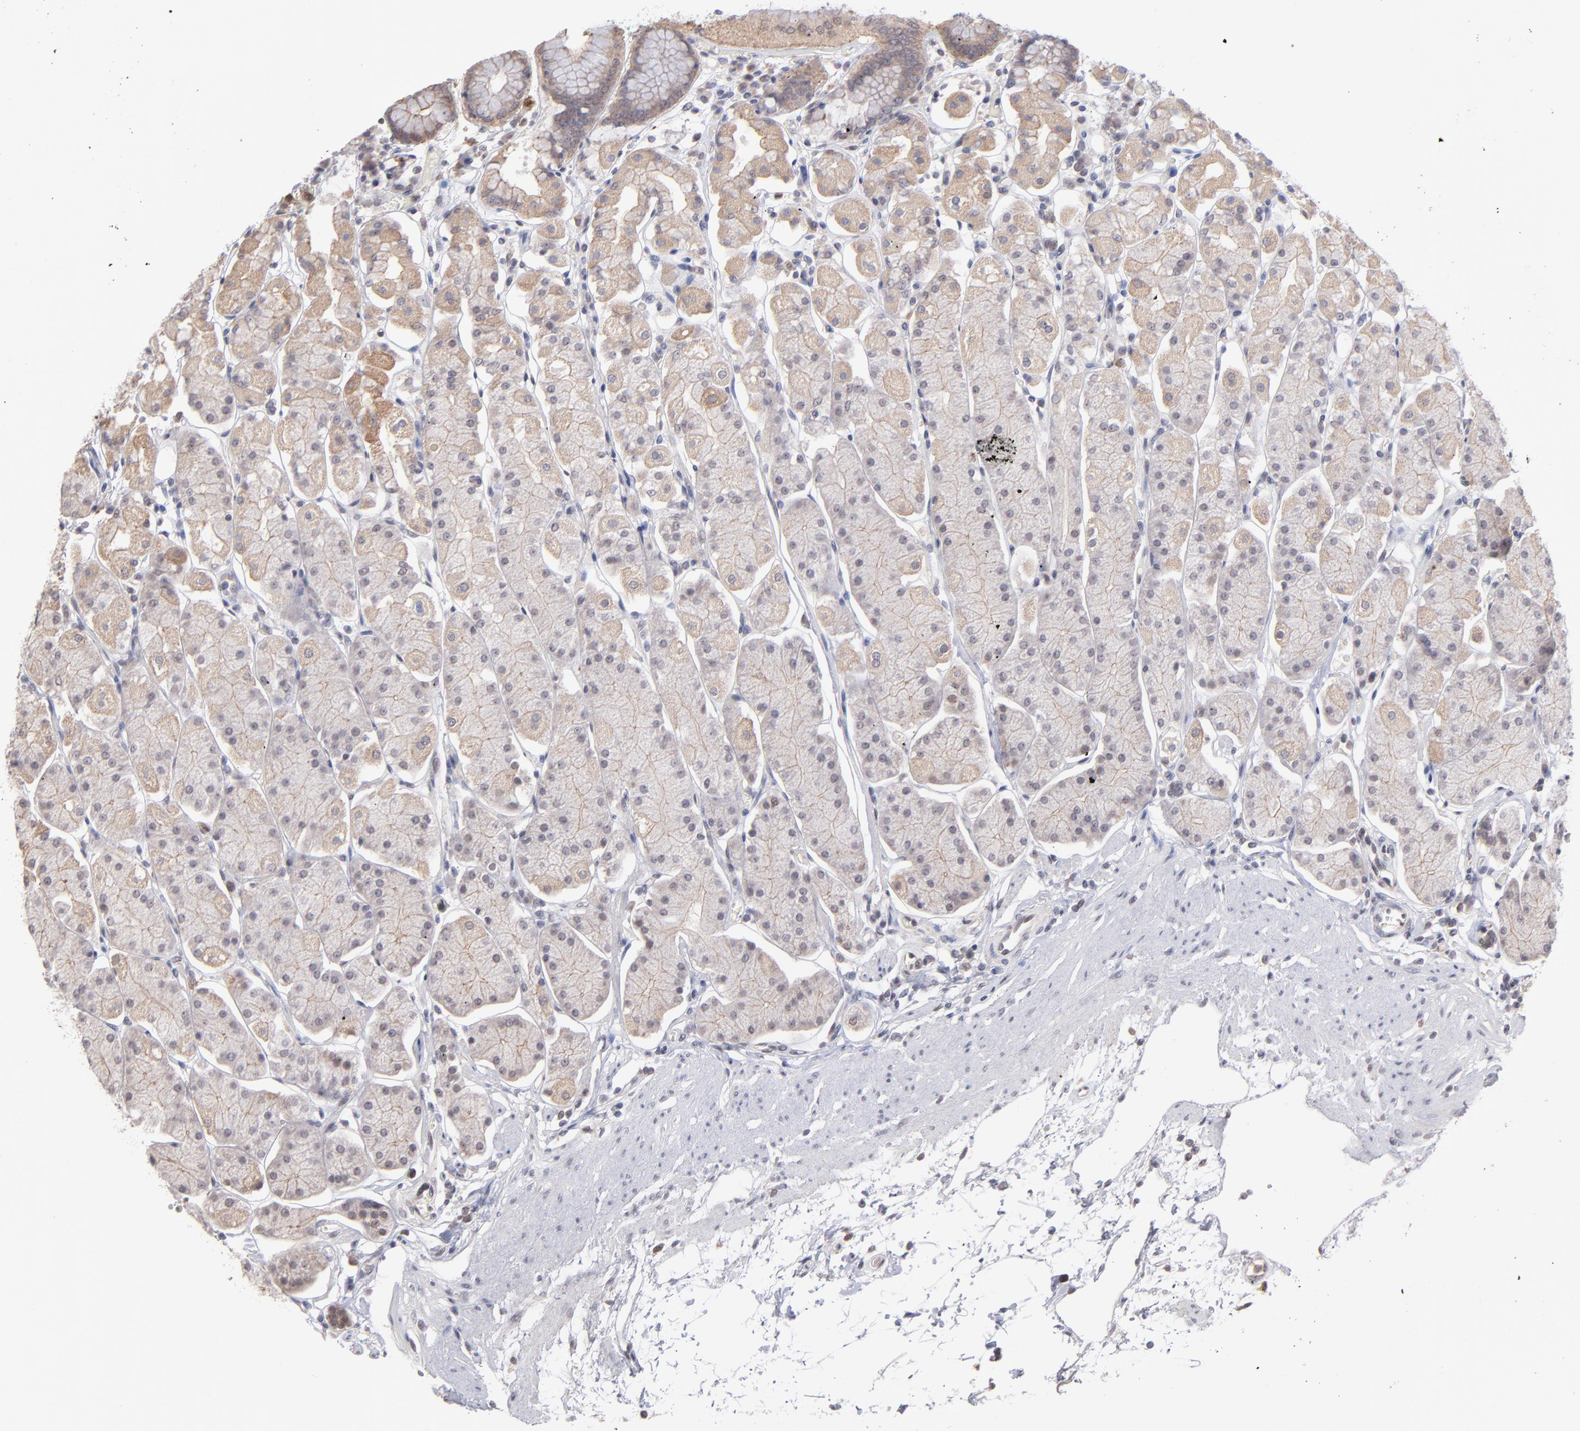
{"staining": {"intensity": "moderate", "quantity": "<25%", "location": "cytoplasmic/membranous"}, "tissue": "stomach", "cell_type": "Glandular cells", "image_type": "normal", "snomed": [{"axis": "morphology", "description": "Normal tissue, NOS"}, {"axis": "topography", "description": "Stomach, upper"}, {"axis": "topography", "description": "Stomach"}], "caption": "Protein staining shows moderate cytoplasmic/membranous expression in about <25% of glandular cells in unremarkable stomach. (Stains: DAB (3,3'-diaminobenzidine) in brown, nuclei in blue, Microscopy: brightfield microscopy at high magnification).", "gene": "OAS1", "patient": {"sex": "male", "age": 76}}